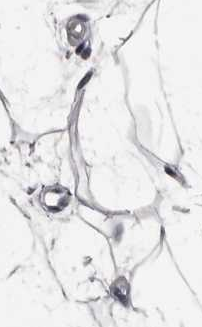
{"staining": {"intensity": "negative", "quantity": "none", "location": "none"}, "tissue": "adipose tissue", "cell_type": "Adipocytes", "image_type": "normal", "snomed": [{"axis": "morphology", "description": "Normal tissue, NOS"}, {"axis": "topography", "description": "Breast"}], "caption": "Immunohistochemistry image of normal adipose tissue stained for a protein (brown), which exhibits no positivity in adipocytes. (DAB (3,3'-diaminobenzidine) IHC, high magnification).", "gene": "GREB1", "patient": {"sex": "female", "age": 23}}